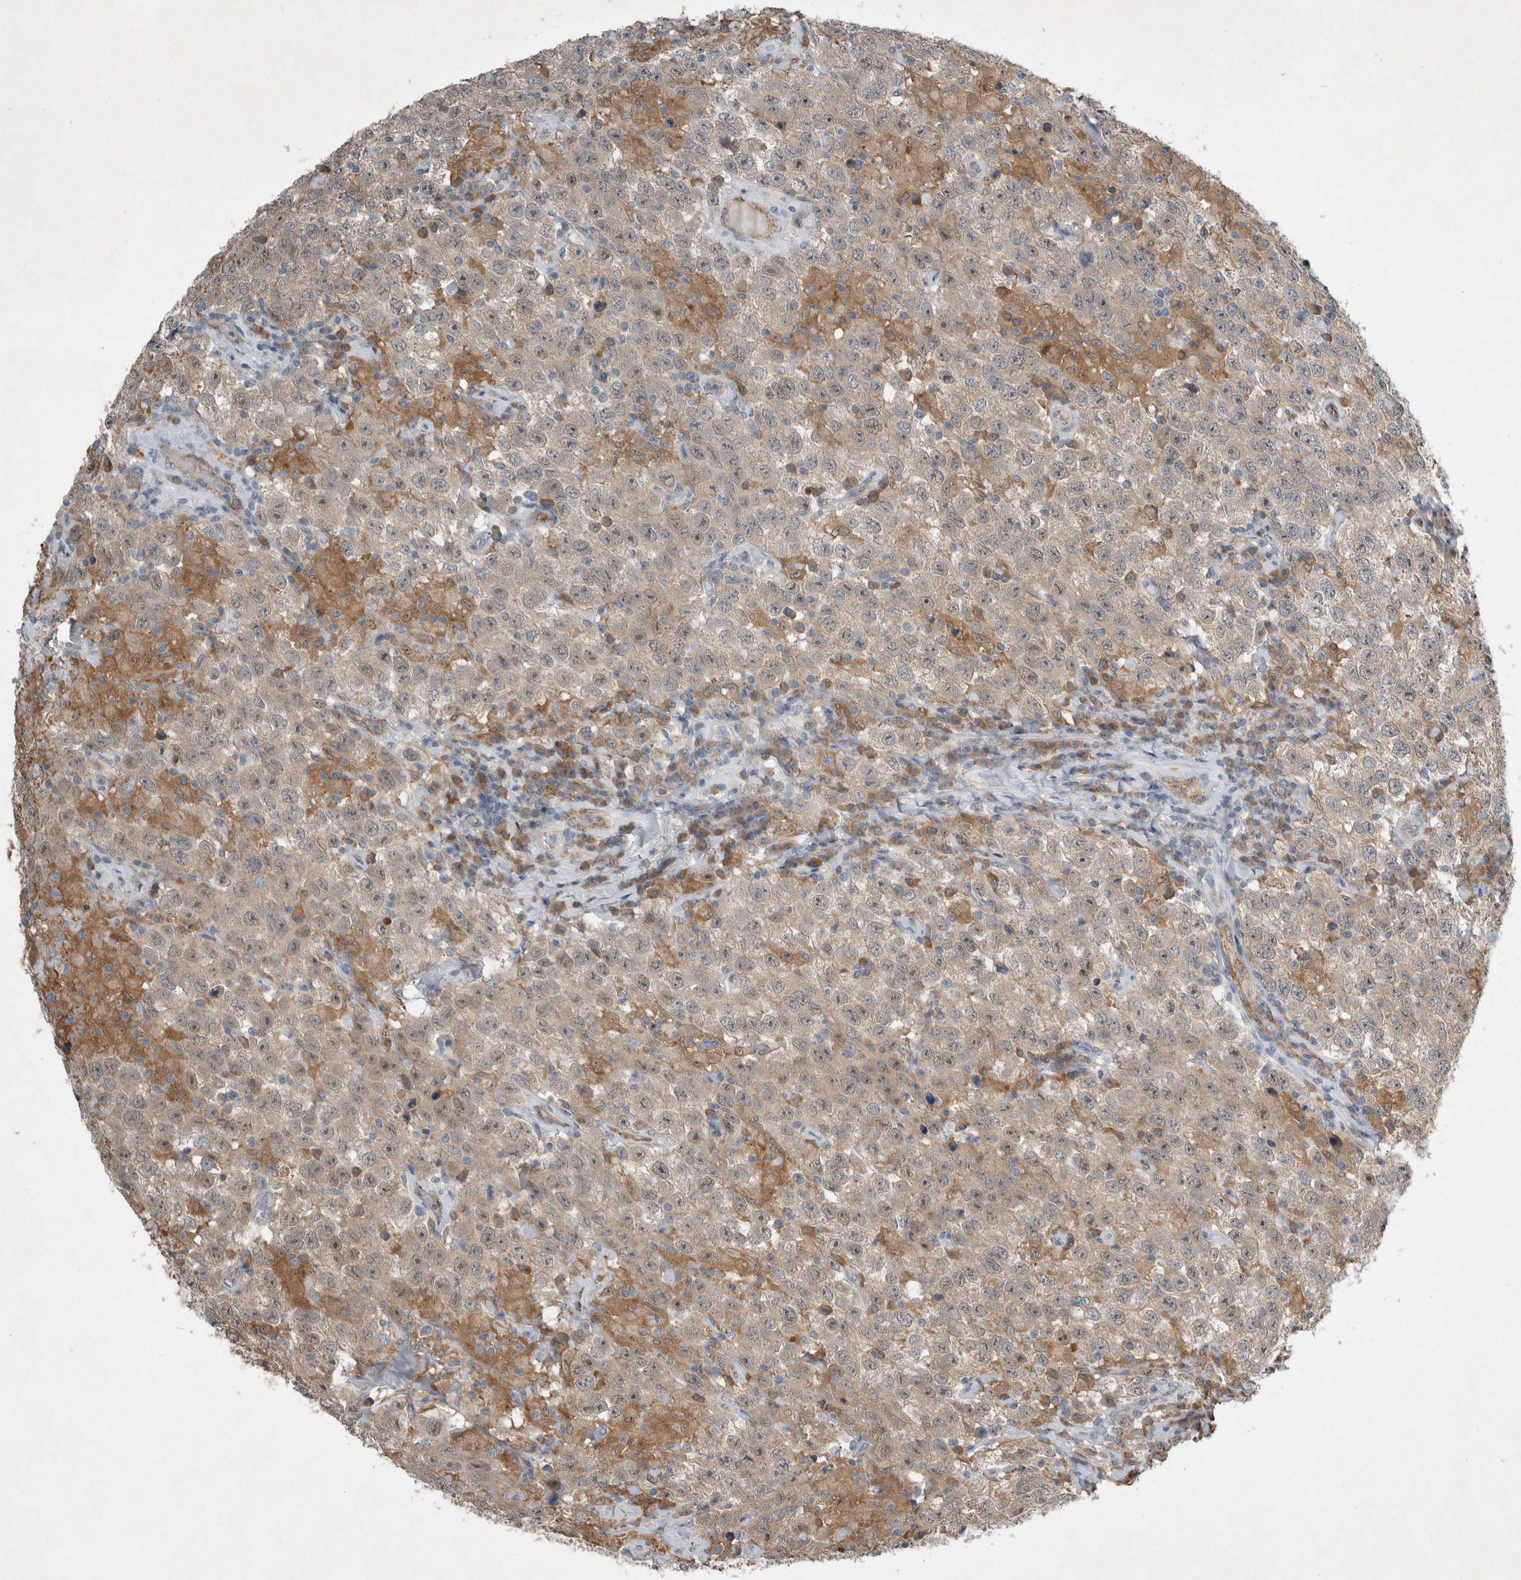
{"staining": {"intensity": "weak", "quantity": ">75%", "location": "cytoplasmic/membranous"}, "tissue": "testis cancer", "cell_type": "Tumor cells", "image_type": "cancer", "snomed": [{"axis": "morphology", "description": "Seminoma, NOS"}, {"axis": "topography", "description": "Testis"}], "caption": "Testis cancer was stained to show a protein in brown. There is low levels of weak cytoplasmic/membranous staining in approximately >75% of tumor cells.", "gene": "RALGDS", "patient": {"sex": "male", "age": 41}}